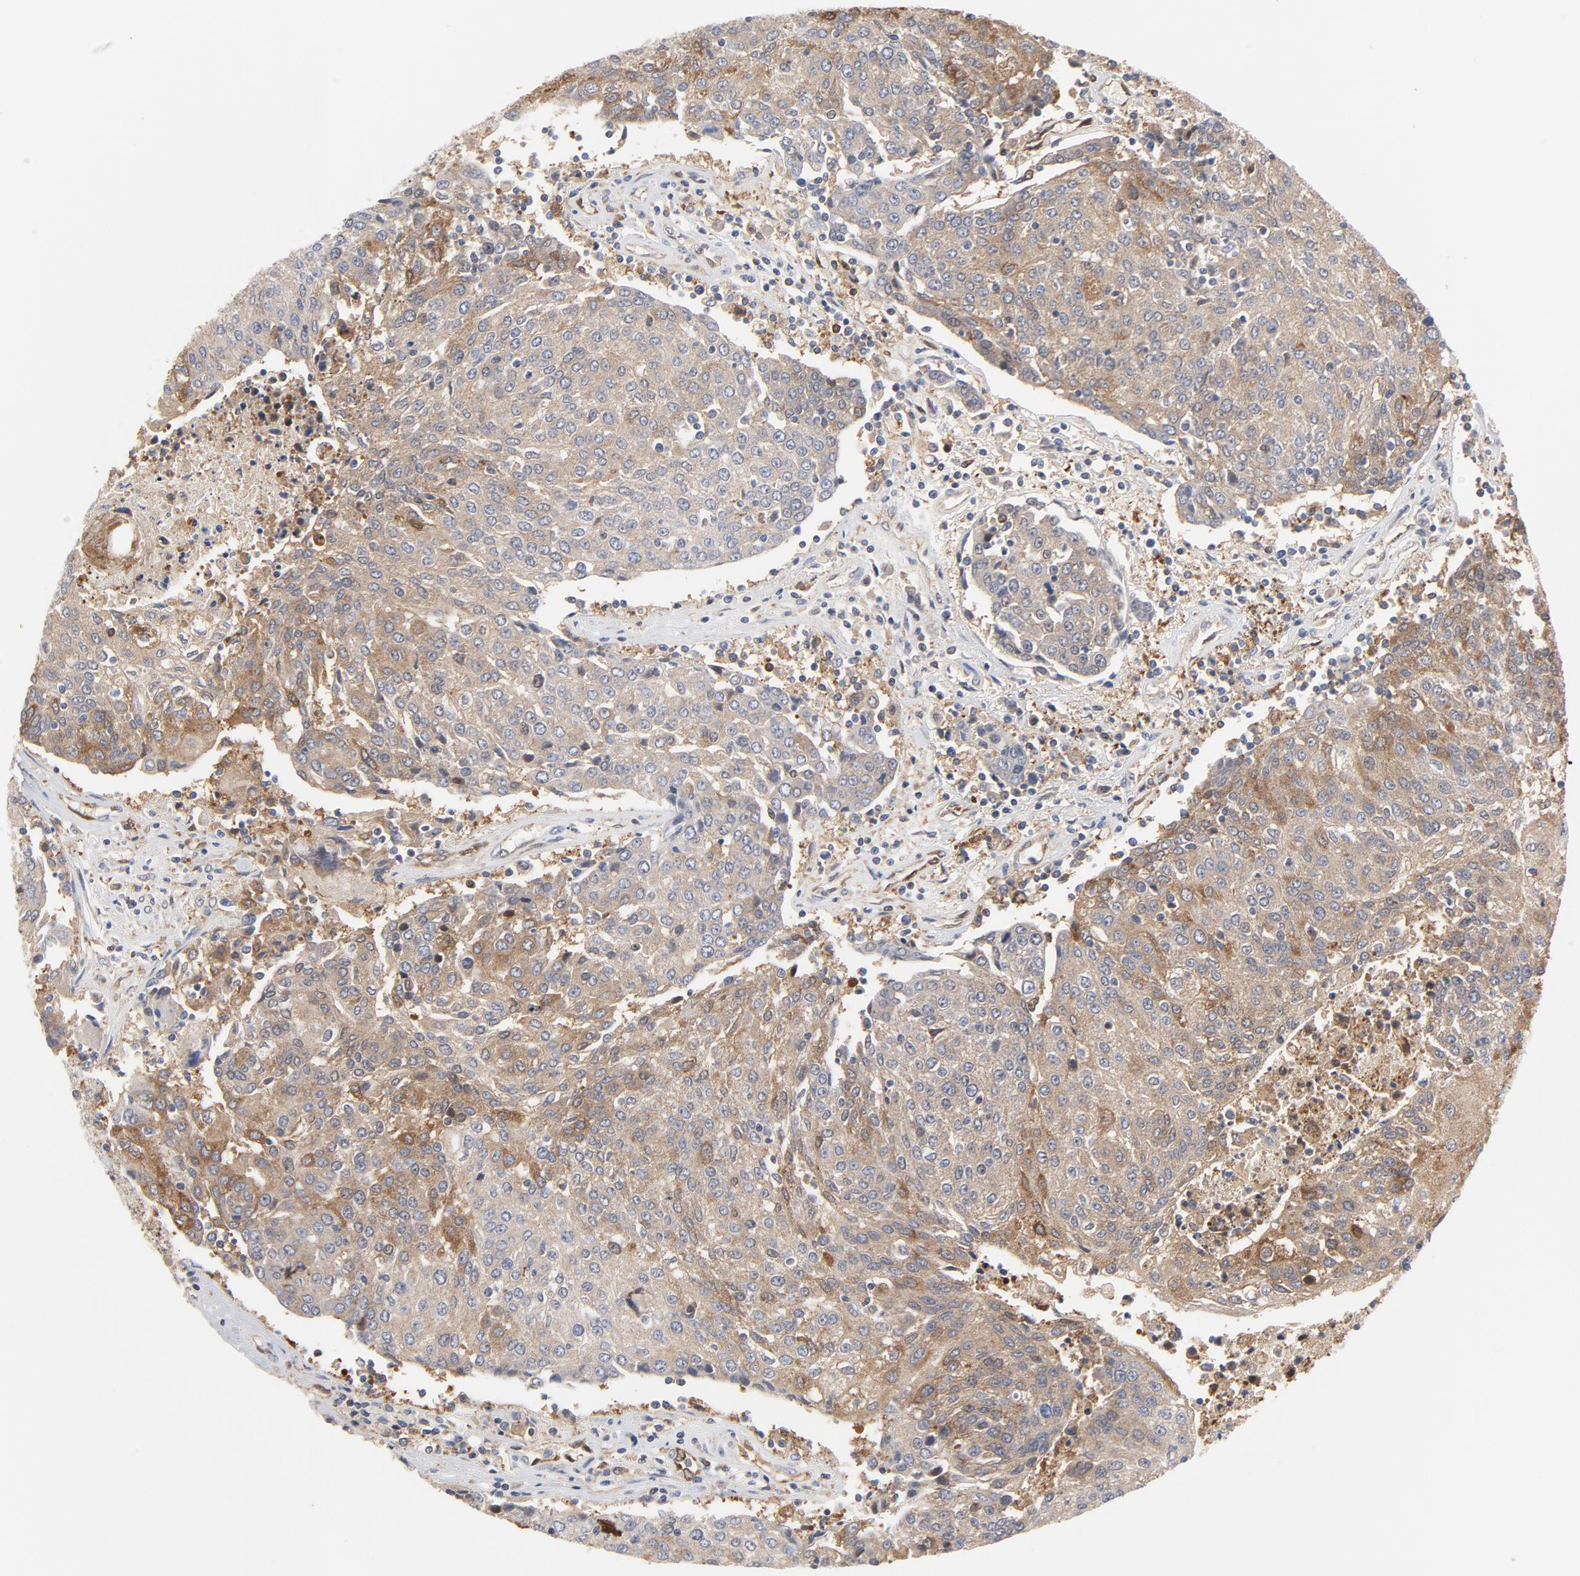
{"staining": {"intensity": "moderate", "quantity": ">75%", "location": "cytoplasmic/membranous"}, "tissue": "urothelial cancer", "cell_type": "Tumor cells", "image_type": "cancer", "snomed": [{"axis": "morphology", "description": "Urothelial carcinoma, High grade"}, {"axis": "topography", "description": "Urinary bladder"}], "caption": "IHC of high-grade urothelial carcinoma reveals medium levels of moderate cytoplasmic/membranous expression in about >75% of tumor cells.", "gene": "RAPGEF4", "patient": {"sex": "female", "age": 85}}